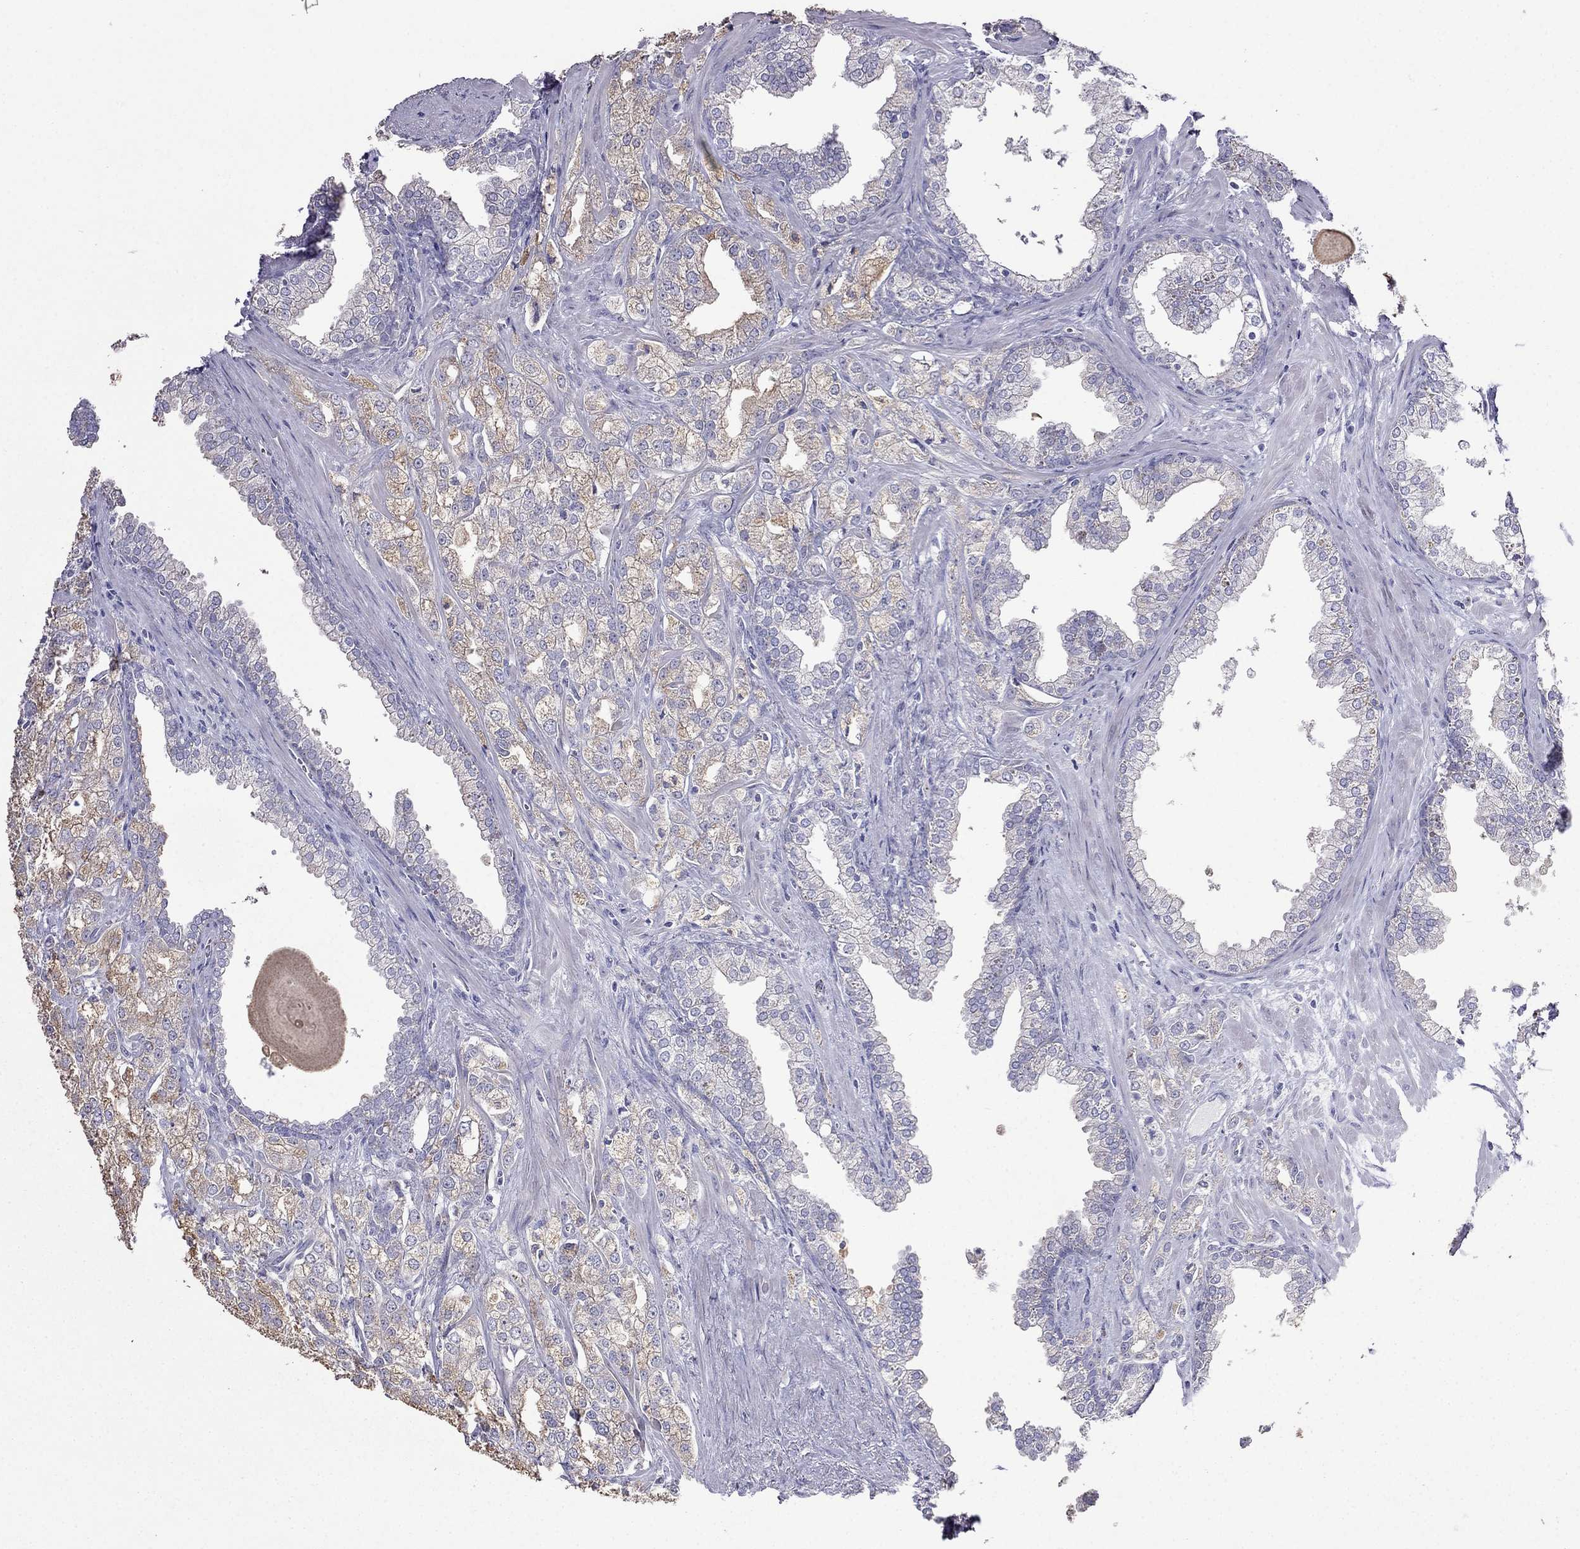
{"staining": {"intensity": "moderate", "quantity": "25%-75%", "location": "cytoplasmic/membranous"}, "tissue": "prostate cancer", "cell_type": "Tumor cells", "image_type": "cancer", "snomed": [{"axis": "morphology", "description": "Adenocarcinoma, NOS"}, {"axis": "topography", "description": "Prostate"}], "caption": "A brown stain labels moderate cytoplasmic/membranous expression of a protein in prostate adenocarcinoma tumor cells.", "gene": "AK5", "patient": {"sex": "male", "age": 70}}